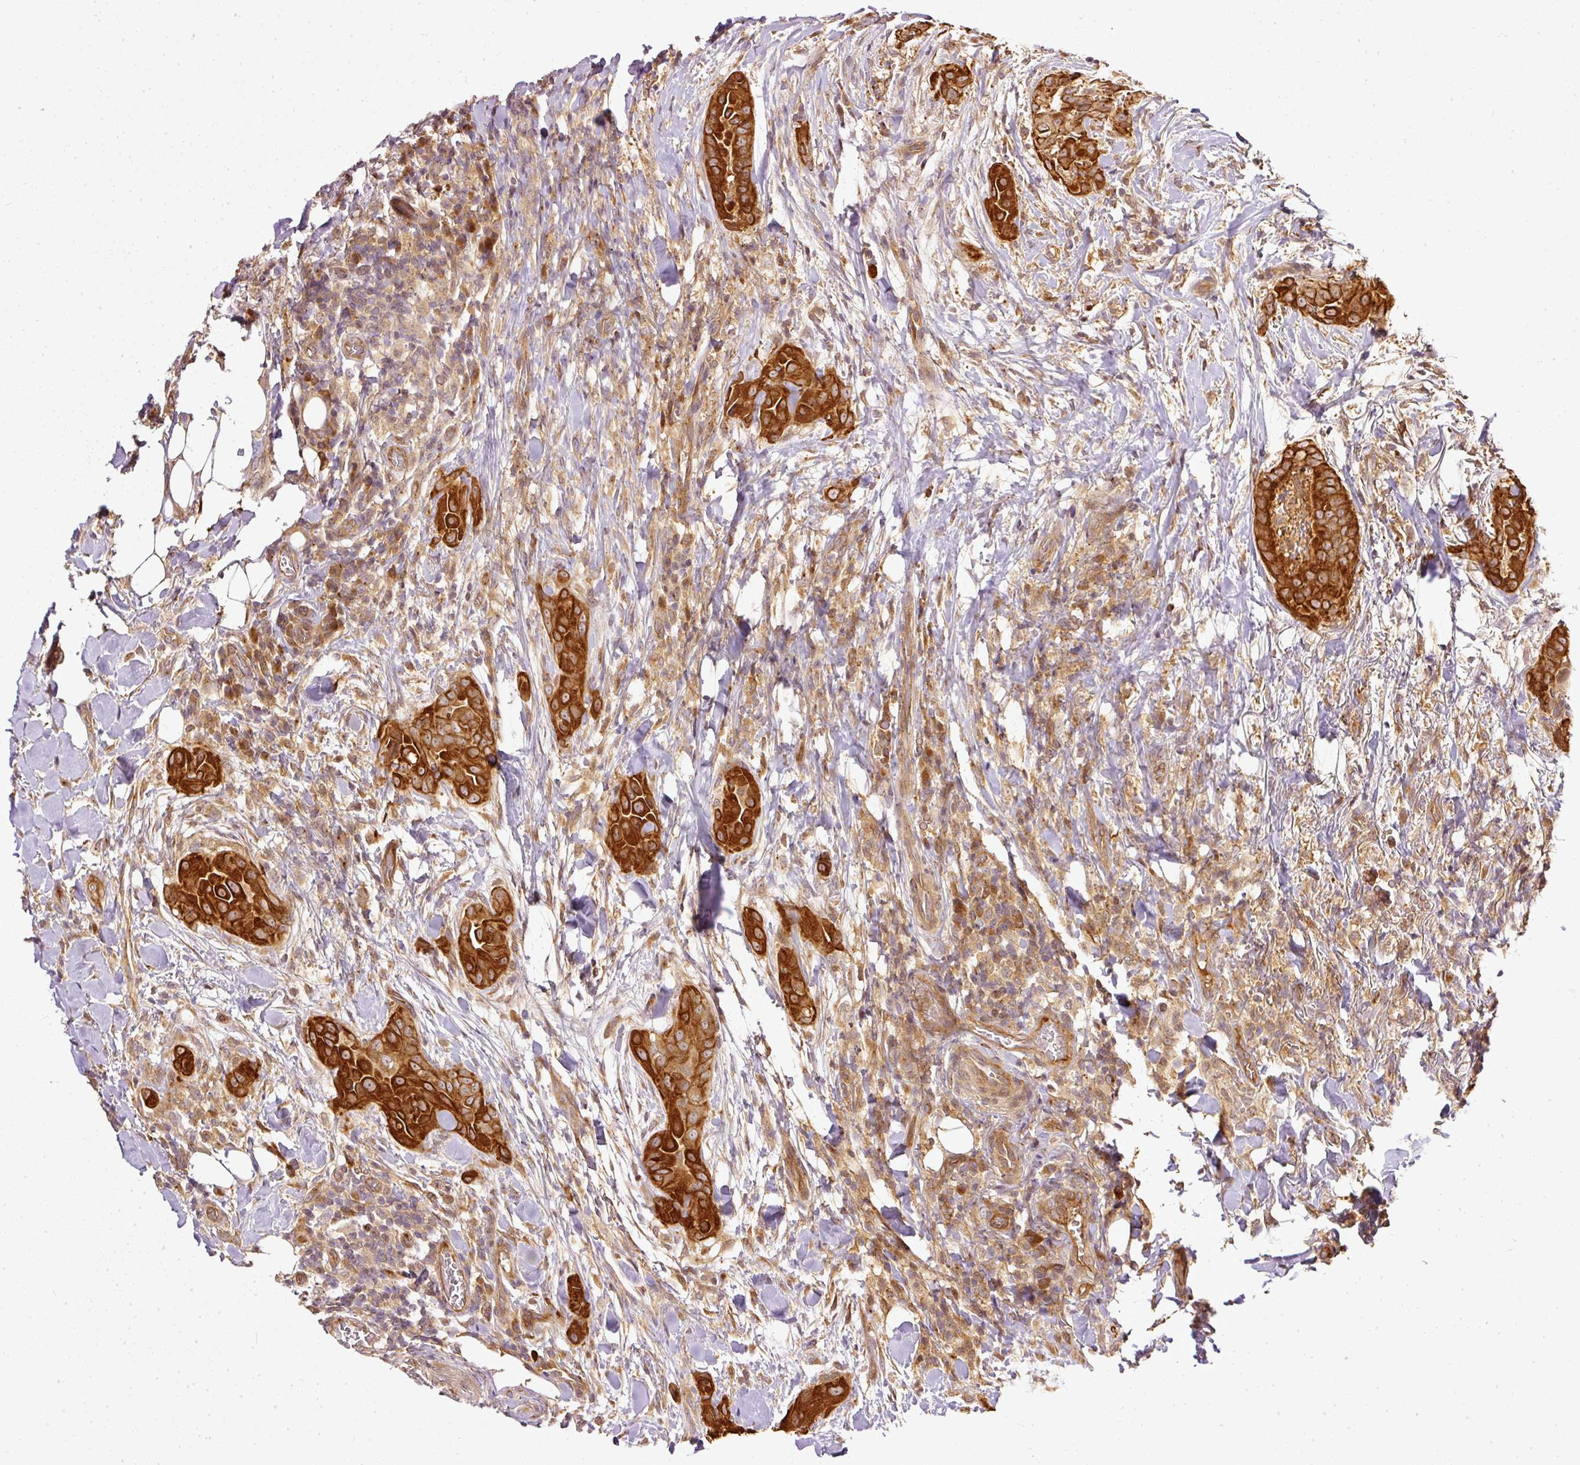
{"staining": {"intensity": "strong", "quantity": ">75%", "location": "cytoplasmic/membranous"}, "tissue": "thyroid cancer", "cell_type": "Tumor cells", "image_type": "cancer", "snomed": [{"axis": "morphology", "description": "Papillary adenocarcinoma, NOS"}, {"axis": "topography", "description": "Thyroid gland"}], "caption": "Human papillary adenocarcinoma (thyroid) stained for a protein (brown) shows strong cytoplasmic/membranous positive expression in approximately >75% of tumor cells.", "gene": "MIF4GD", "patient": {"sex": "male", "age": 61}}